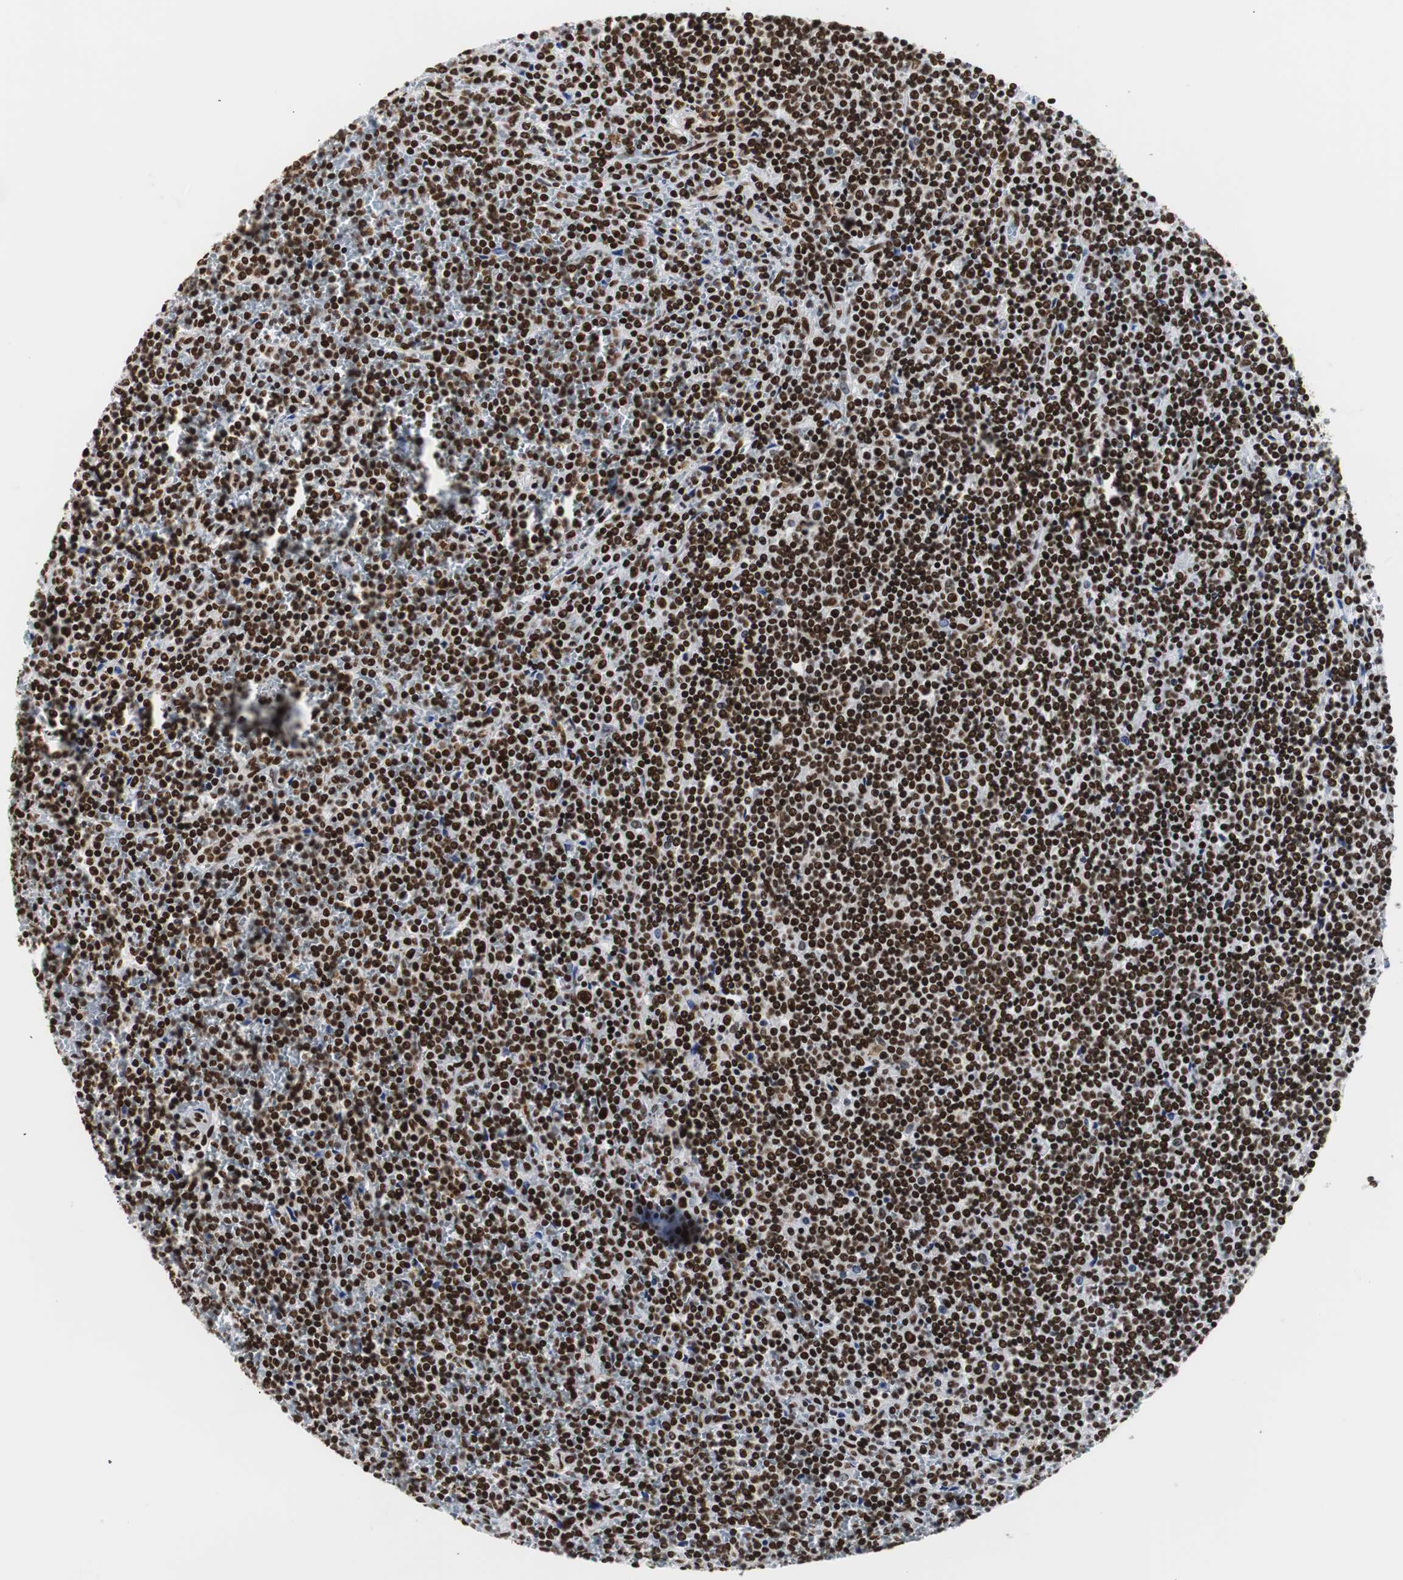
{"staining": {"intensity": "strong", "quantity": ">75%", "location": "nuclear"}, "tissue": "lymphoma", "cell_type": "Tumor cells", "image_type": "cancer", "snomed": [{"axis": "morphology", "description": "Malignant lymphoma, non-Hodgkin's type, Low grade"}, {"axis": "topography", "description": "Spleen"}], "caption": "Protein staining of lymphoma tissue demonstrates strong nuclear positivity in about >75% of tumor cells. (brown staining indicates protein expression, while blue staining denotes nuclei).", "gene": "HNRNPH2", "patient": {"sex": "female", "age": 19}}